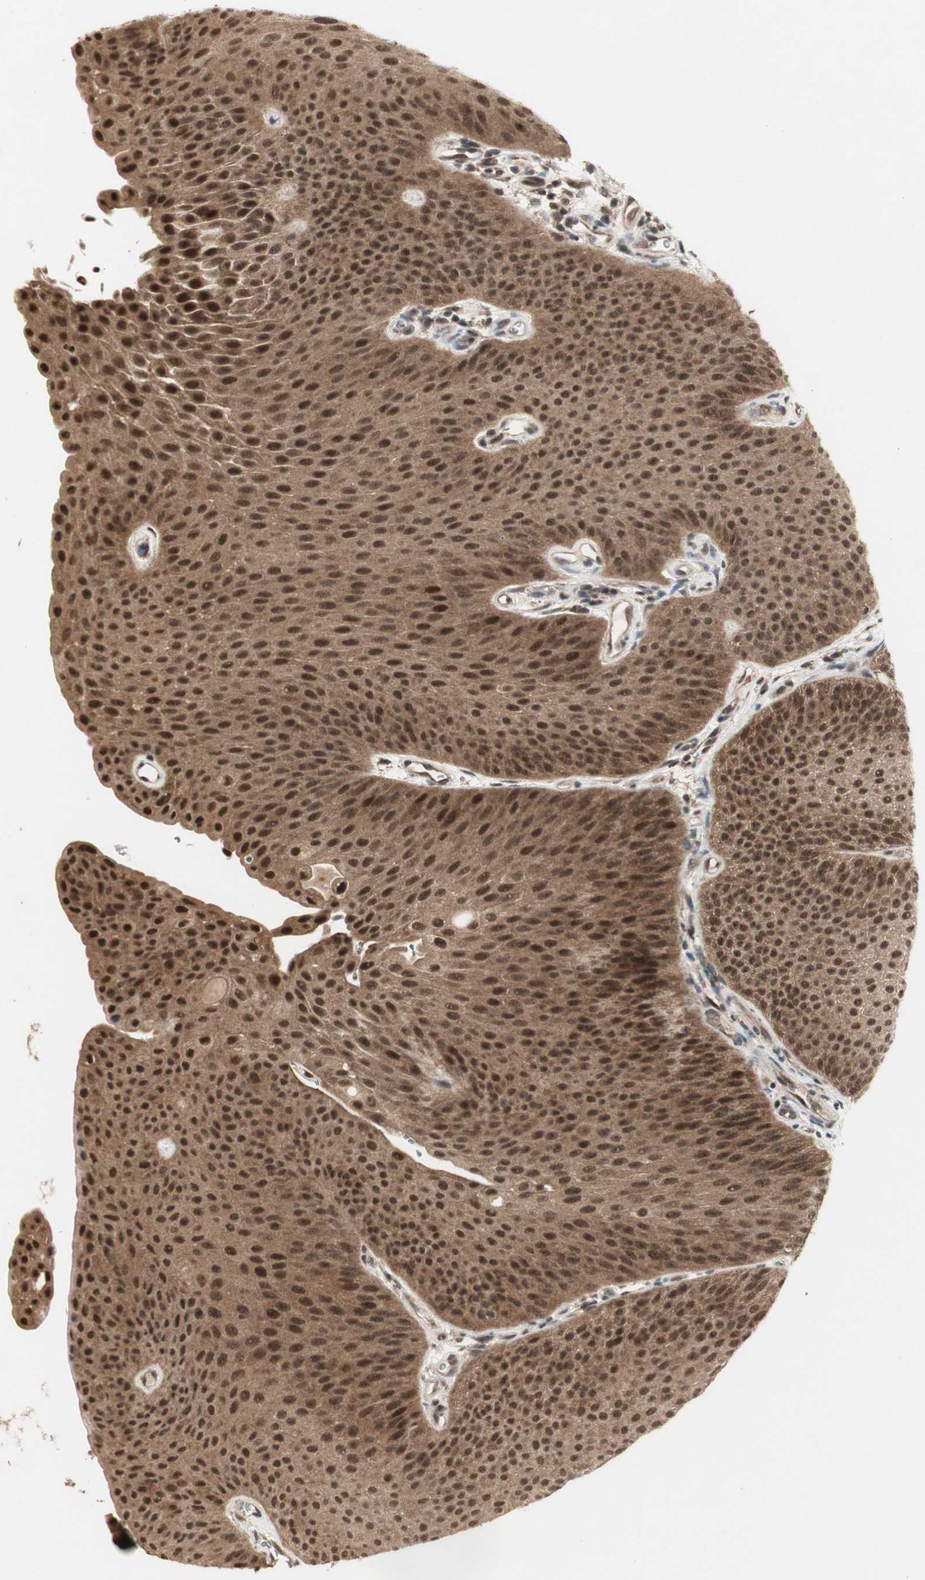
{"staining": {"intensity": "strong", "quantity": ">75%", "location": "cytoplasmic/membranous,nuclear"}, "tissue": "urothelial cancer", "cell_type": "Tumor cells", "image_type": "cancer", "snomed": [{"axis": "morphology", "description": "Urothelial carcinoma, Low grade"}, {"axis": "topography", "description": "Urinary bladder"}], "caption": "Tumor cells show high levels of strong cytoplasmic/membranous and nuclear expression in approximately >75% of cells in human low-grade urothelial carcinoma.", "gene": "CSNK2B", "patient": {"sex": "female", "age": 60}}